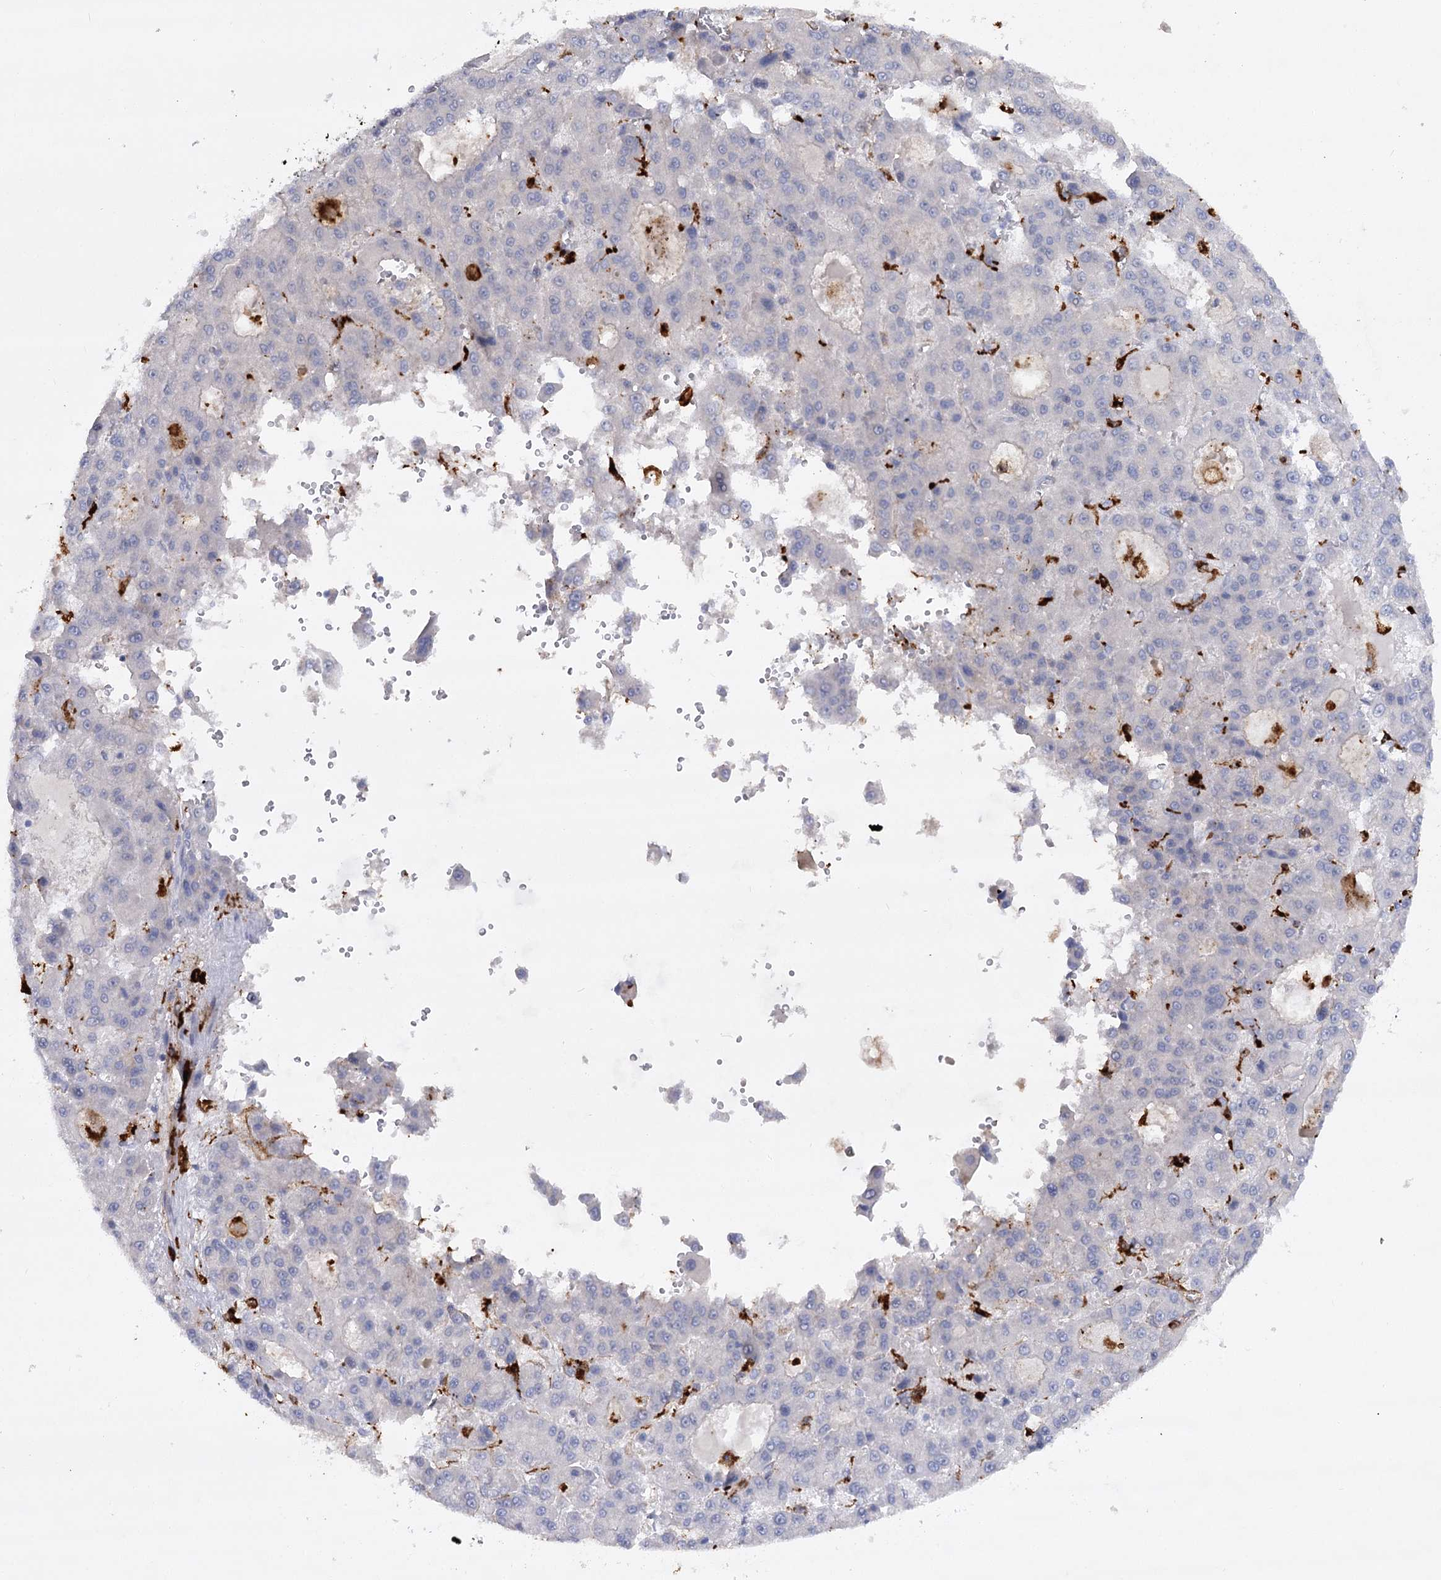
{"staining": {"intensity": "negative", "quantity": "none", "location": "none"}, "tissue": "liver cancer", "cell_type": "Tumor cells", "image_type": "cancer", "snomed": [{"axis": "morphology", "description": "Carcinoma, Hepatocellular, NOS"}, {"axis": "topography", "description": "Liver"}], "caption": "Immunohistochemistry of human liver cancer (hepatocellular carcinoma) demonstrates no positivity in tumor cells. The staining is performed using DAB brown chromogen with nuclei counter-stained in using hematoxylin.", "gene": "PIWIL4", "patient": {"sex": "male", "age": 70}}